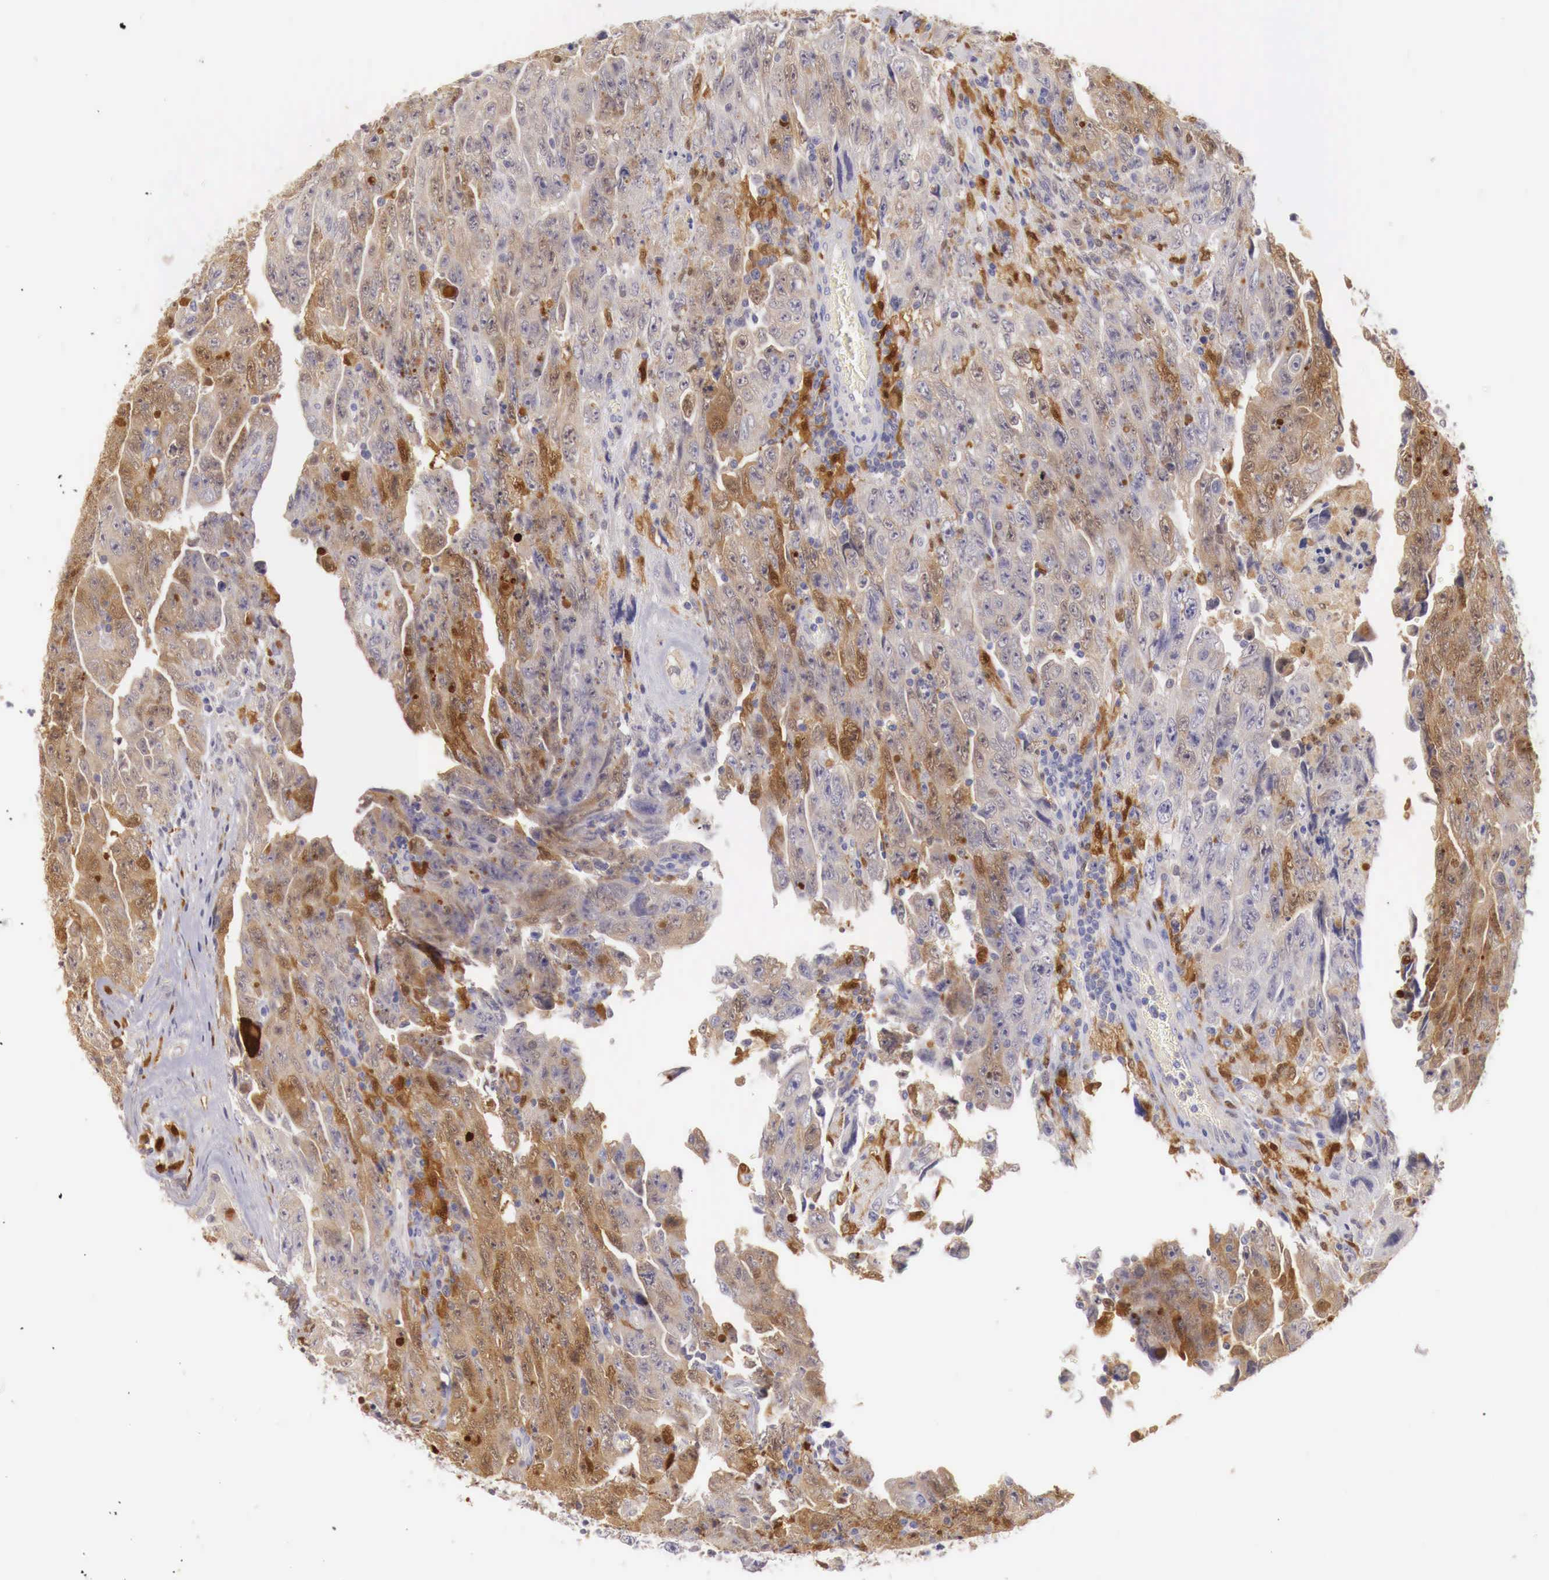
{"staining": {"intensity": "moderate", "quantity": "25%-75%", "location": "cytoplasmic/membranous"}, "tissue": "testis cancer", "cell_type": "Tumor cells", "image_type": "cancer", "snomed": [{"axis": "morphology", "description": "Carcinoma, Embryonal, NOS"}, {"axis": "topography", "description": "Testis"}], "caption": "Brown immunohistochemical staining in embryonal carcinoma (testis) displays moderate cytoplasmic/membranous expression in about 25%-75% of tumor cells. Immunohistochemistry stains the protein of interest in brown and the nuclei are stained blue.", "gene": "RENBP", "patient": {"sex": "male", "age": 28}}